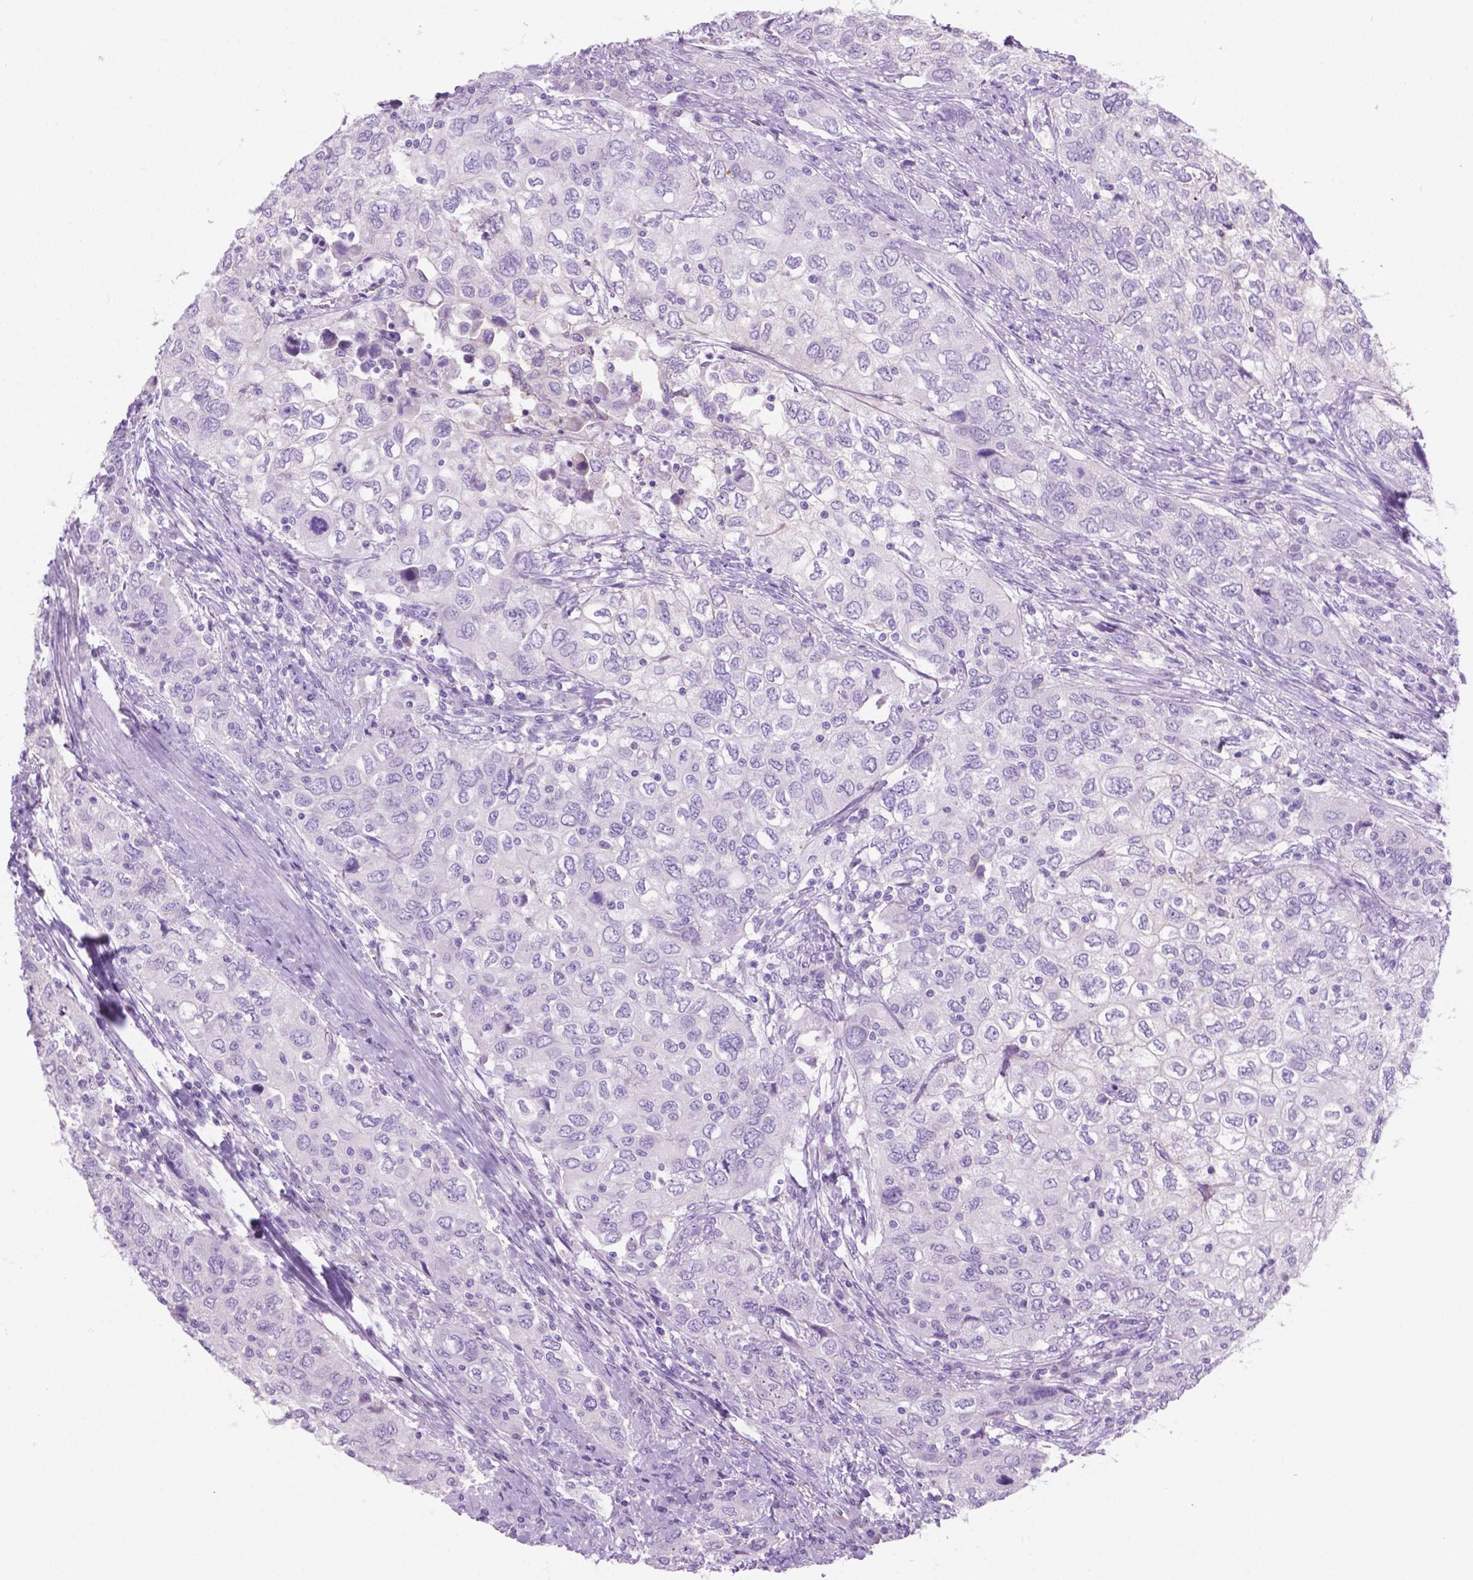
{"staining": {"intensity": "negative", "quantity": "none", "location": "none"}, "tissue": "urothelial cancer", "cell_type": "Tumor cells", "image_type": "cancer", "snomed": [{"axis": "morphology", "description": "Urothelial carcinoma, High grade"}, {"axis": "topography", "description": "Urinary bladder"}], "caption": "The micrograph exhibits no significant positivity in tumor cells of urothelial cancer.", "gene": "GRIN2B", "patient": {"sex": "male", "age": 76}}